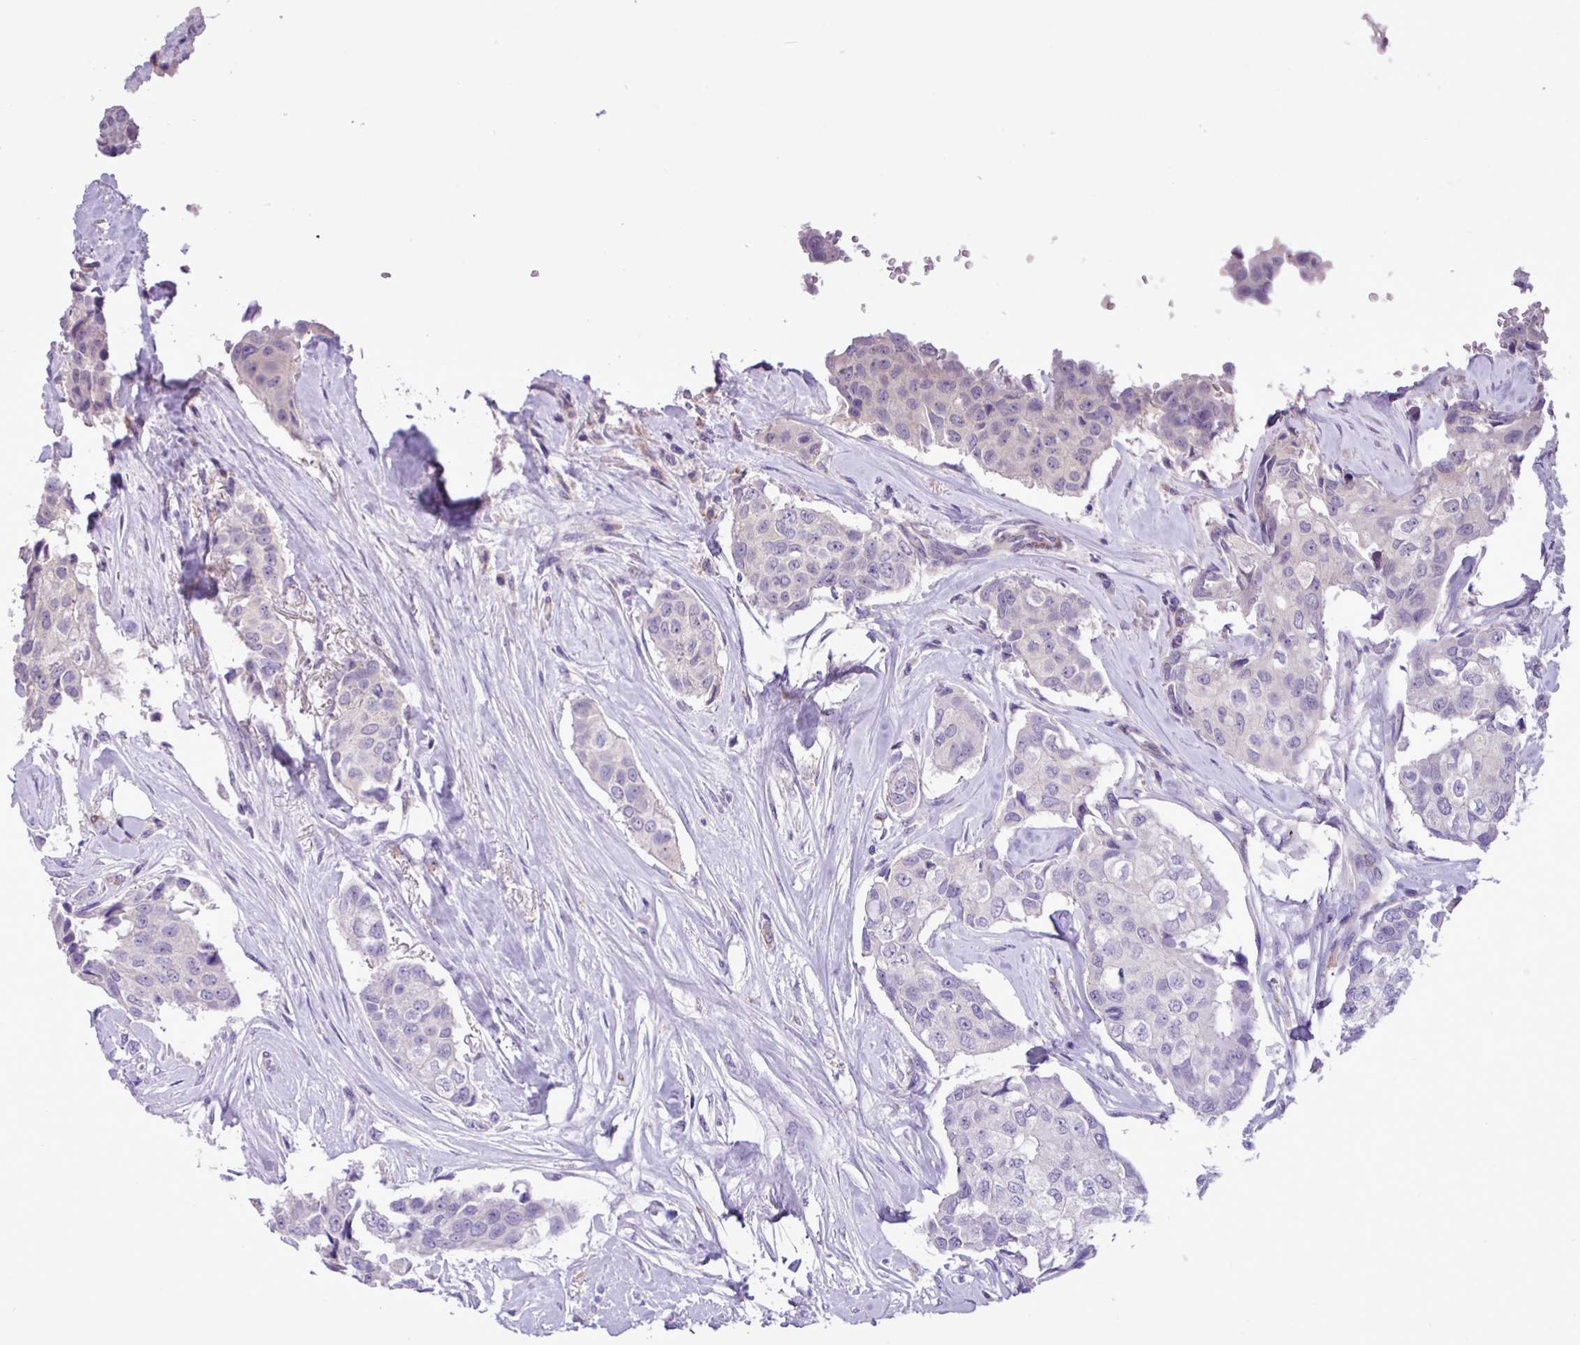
{"staining": {"intensity": "negative", "quantity": "none", "location": "none"}, "tissue": "breast cancer", "cell_type": "Tumor cells", "image_type": "cancer", "snomed": [{"axis": "morphology", "description": "Duct carcinoma"}, {"axis": "topography", "description": "Breast"}], "caption": "DAB immunohistochemical staining of breast cancer reveals no significant expression in tumor cells. (Brightfield microscopy of DAB immunohistochemistry at high magnification).", "gene": "CD248", "patient": {"sex": "female", "age": 80}}